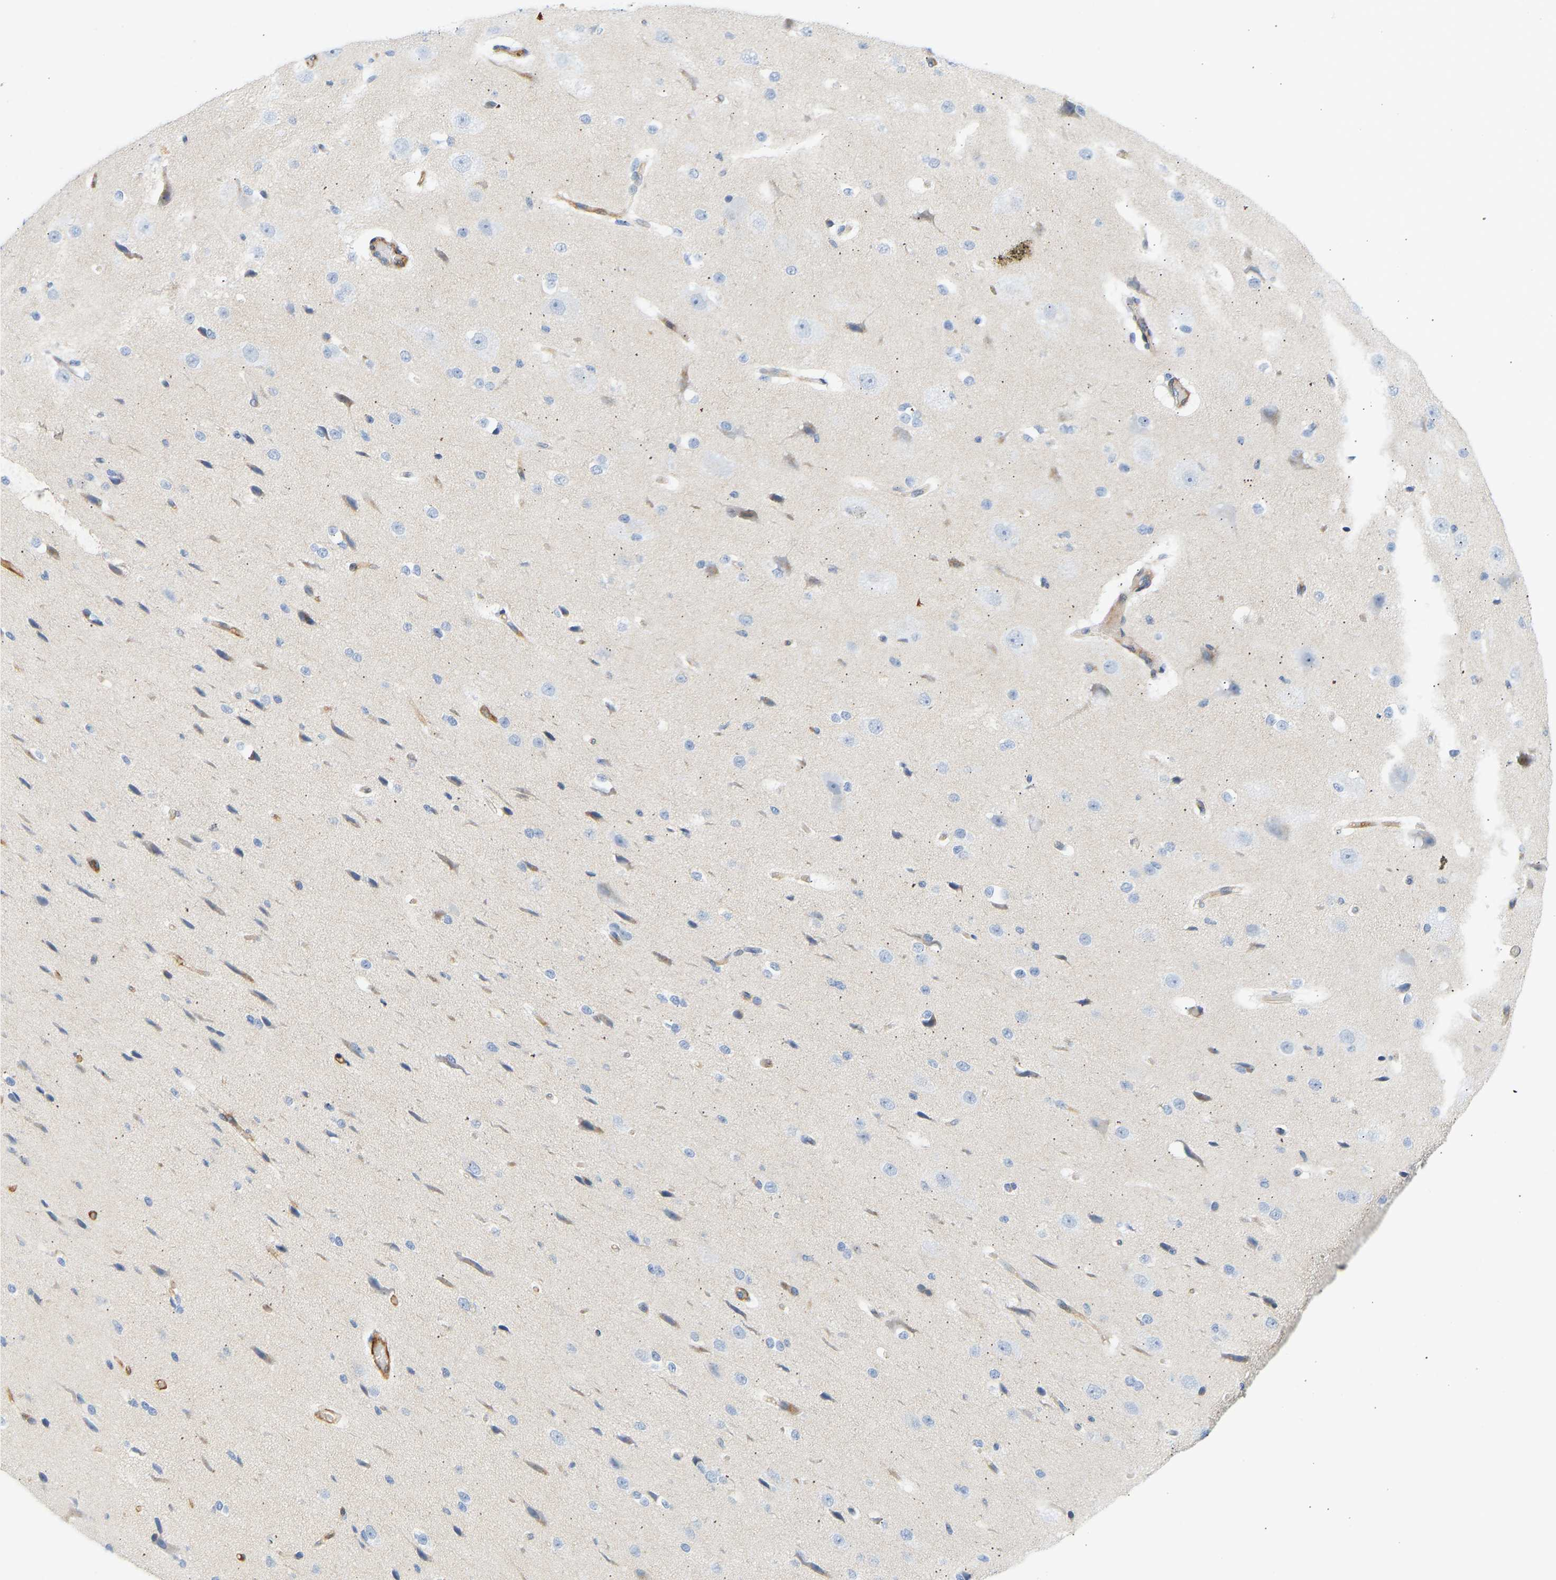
{"staining": {"intensity": "moderate", "quantity": "25%-75%", "location": "cytoplasmic/membranous"}, "tissue": "cerebral cortex", "cell_type": "Endothelial cells", "image_type": "normal", "snomed": [{"axis": "morphology", "description": "Normal tissue, NOS"}, {"axis": "morphology", "description": "Developmental malformation"}, {"axis": "topography", "description": "Cerebral cortex"}], "caption": "Human cerebral cortex stained with a brown dye demonstrates moderate cytoplasmic/membranous positive positivity in about 25%-75% of endothelial cells.", "gene": "SLC30A7", "patient": {"sex": "female", "age": 30}}